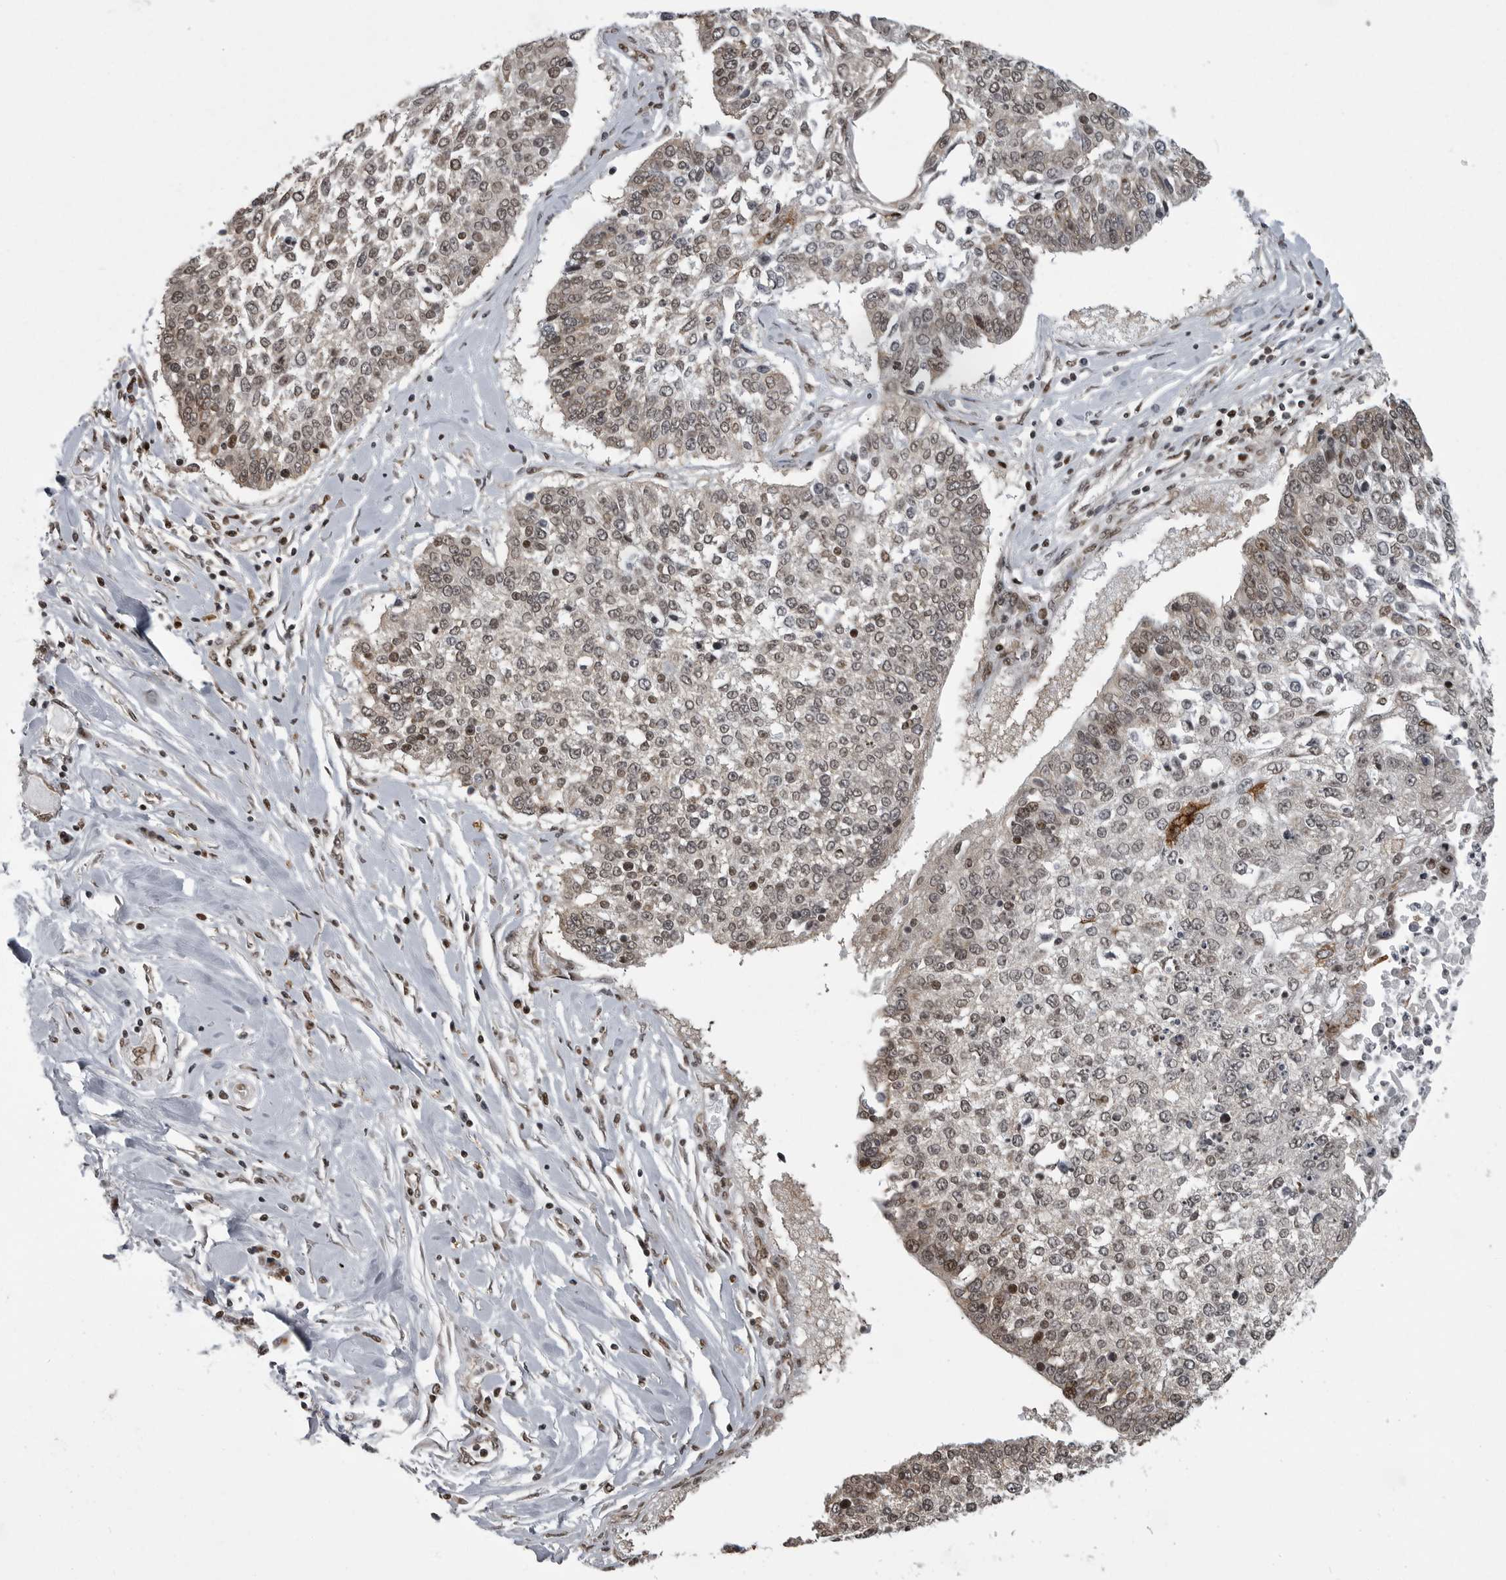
{"staining": {"intensity": "weak", "quantity": ">75%", "location": "nuclear"}, "tissue": "lung cancer", "cell_type": "Tumor cells", "image_type": "cancer", "snomed": [{"axis": "morphology", "description": "Normal tissue, NOS"}, {"axis": "morphology", "description": "Squamous cell carcinoma, NOS"}, {"axis": "topography", "description": "Cartilage tissue"}, {"axis": "topography", "description": "Bronchus"}, {"axis": "topography", "description": "Lung"}, {"axis": "topography", "description": "Peripheral nerve tissue"}], "caption": "Immunohistochemistry (IHC) micrograph of human lung squamous cell carcinoma stained for a protein (brown), which shows low levels of weak nuclear positivity in about >75% of tumor cells.", "gene": "YAF2", "patient": {"sex": "female", "age": 49}}